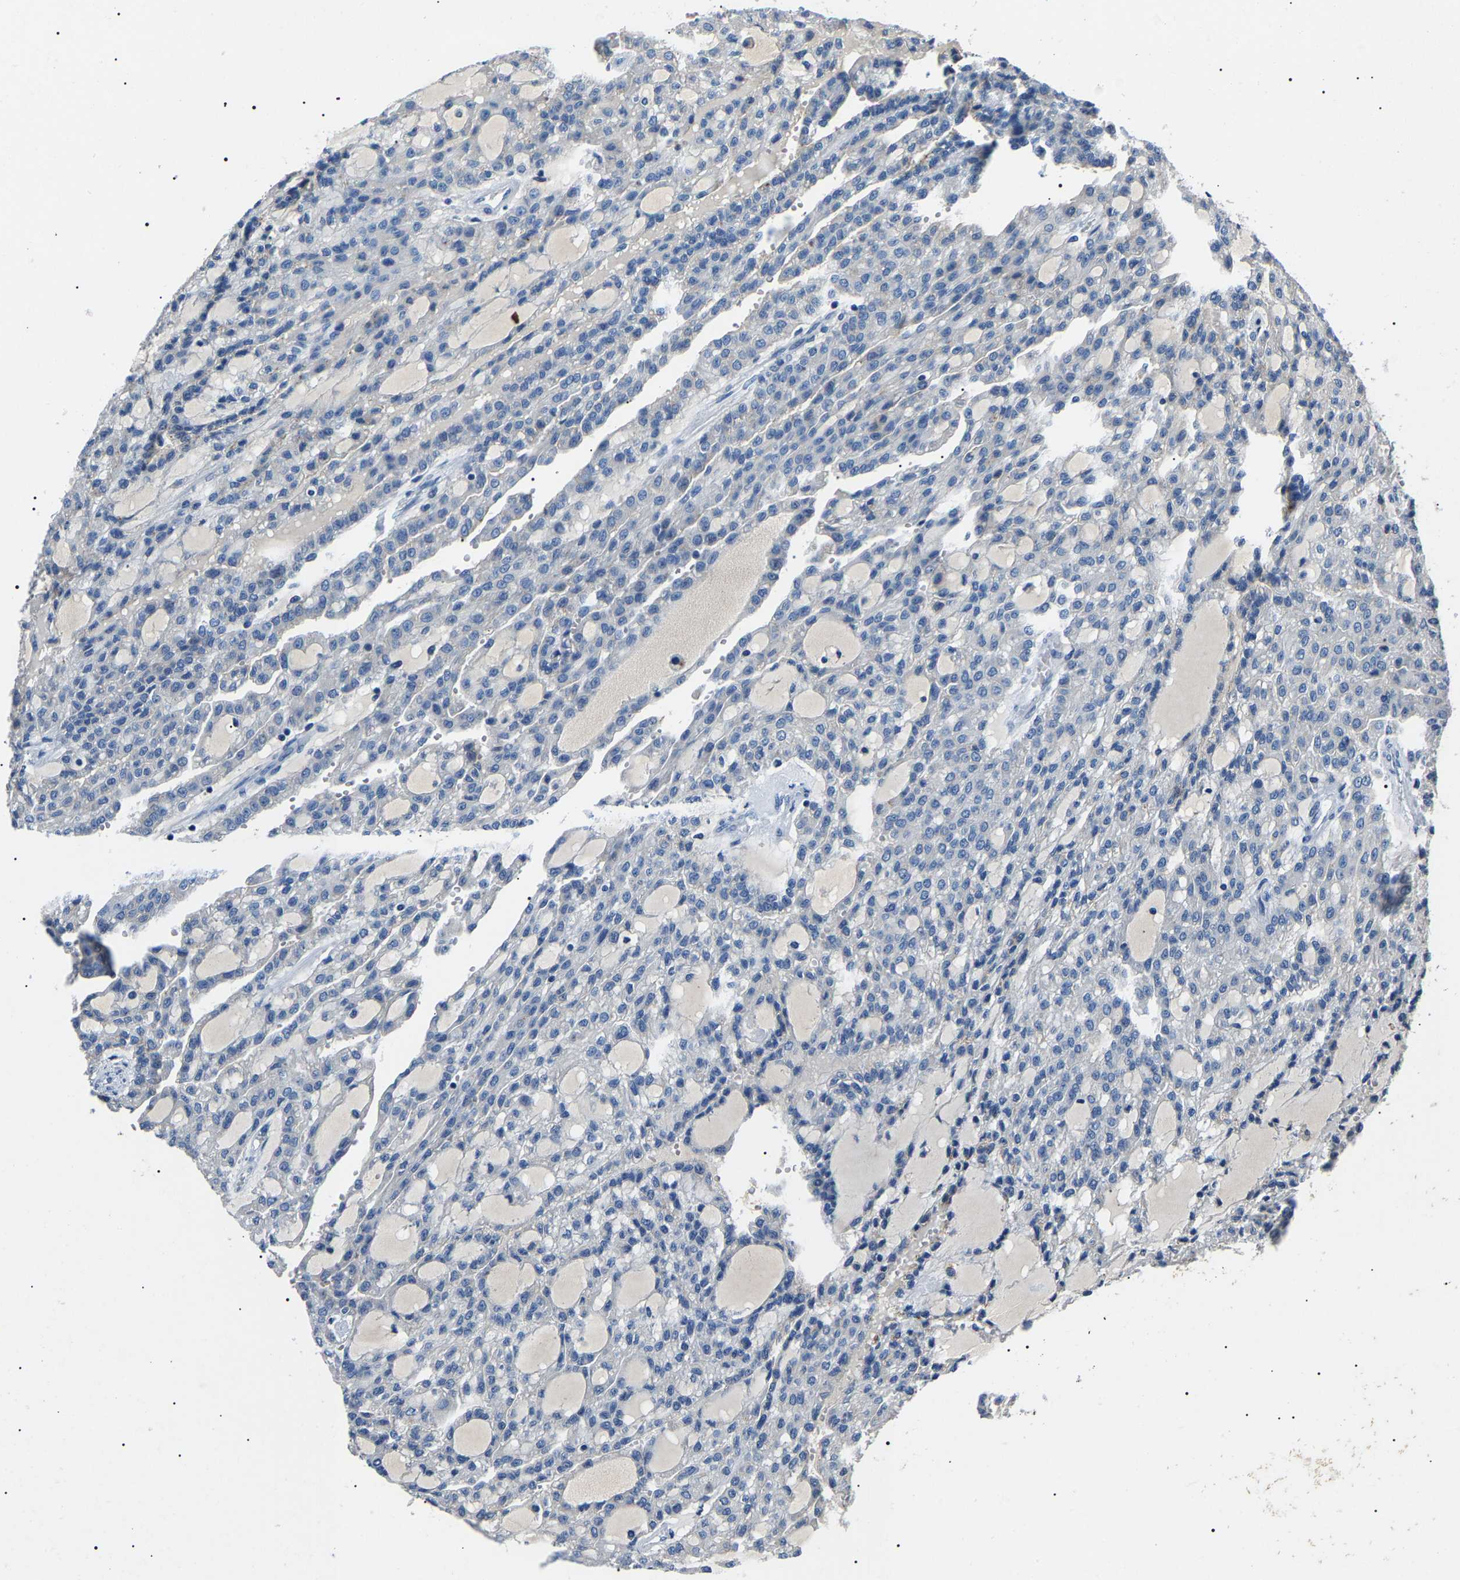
{"staining": {"intensity": "negative", "quantity": "none", "location": "none"}, "tissue": "renal cancer", "cell_type": "Tumor cells", "image_type": "cancer", "snomed": [{"axis": "morphology", "description": "Adenocarcinoma, NOS"}, {"axis": "topography", "description": "Kidney"}], "caption": "High power microscopy photomicrograph of an IHC image of adenocarcinoma (renal), revealing no significant expression in tumor cells.", "gene": "KLK15", "patient": {"sex": "male", "age": 63}}